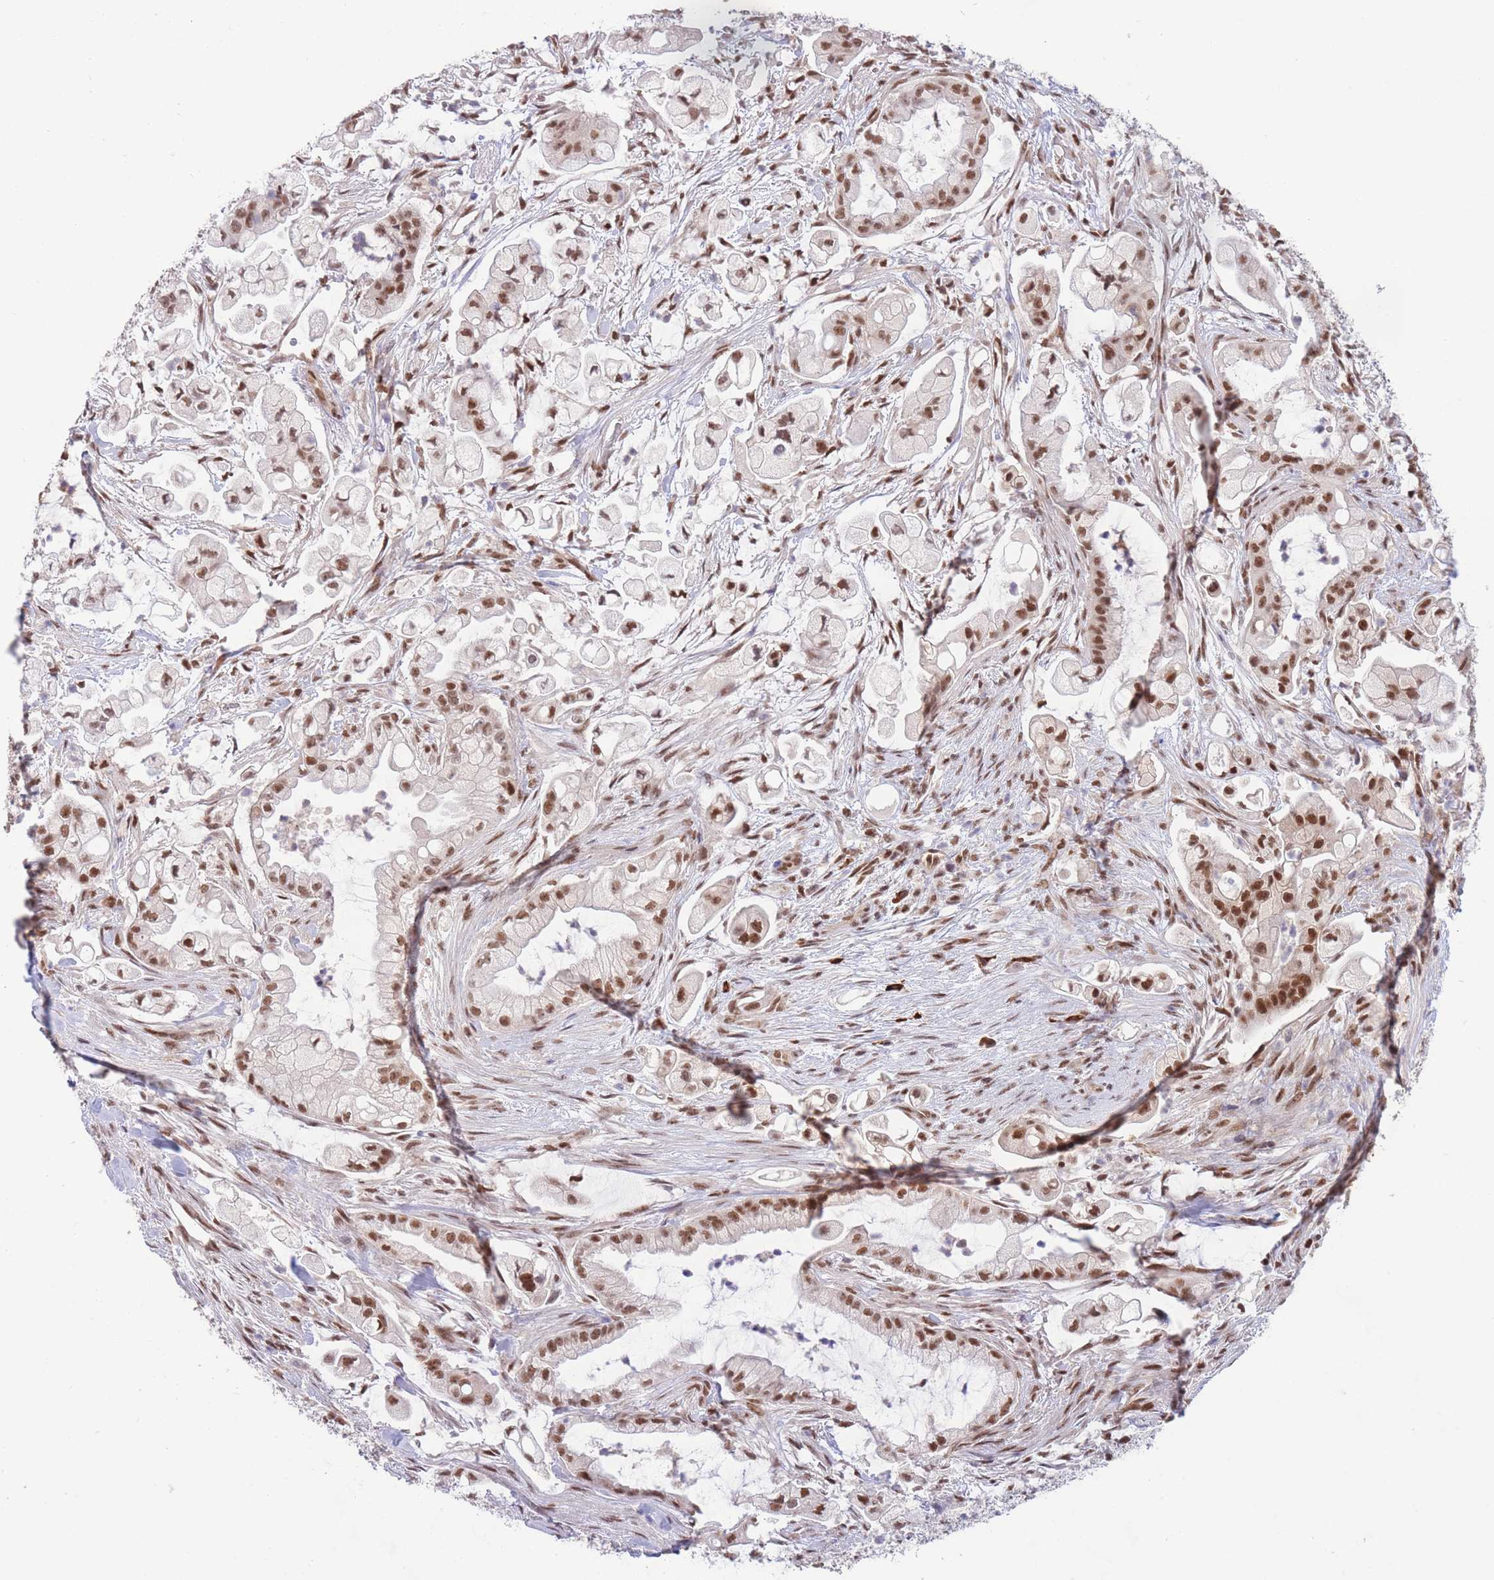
{"staining": {"intensity": "moderate", "quantity": "25%-75%", "location": "nuclear"}, "tissue": "pancreatic cancer", "cell_type": "Tumor cells", "image_type": "cancer", "snomed": [{"axis": "morphology", "description": "Adenocarcinoma, NOS"}, {"axis": "topography", "description": "Pancreas"}], "caption": "Tumor cells reveal medium levels of moderate nuclear staining in about 25%-75% of cells in human adenocarcinoma (pancreatic).", "gene": "SMAD9", "patient": {"sex": "female", "age": 69}}